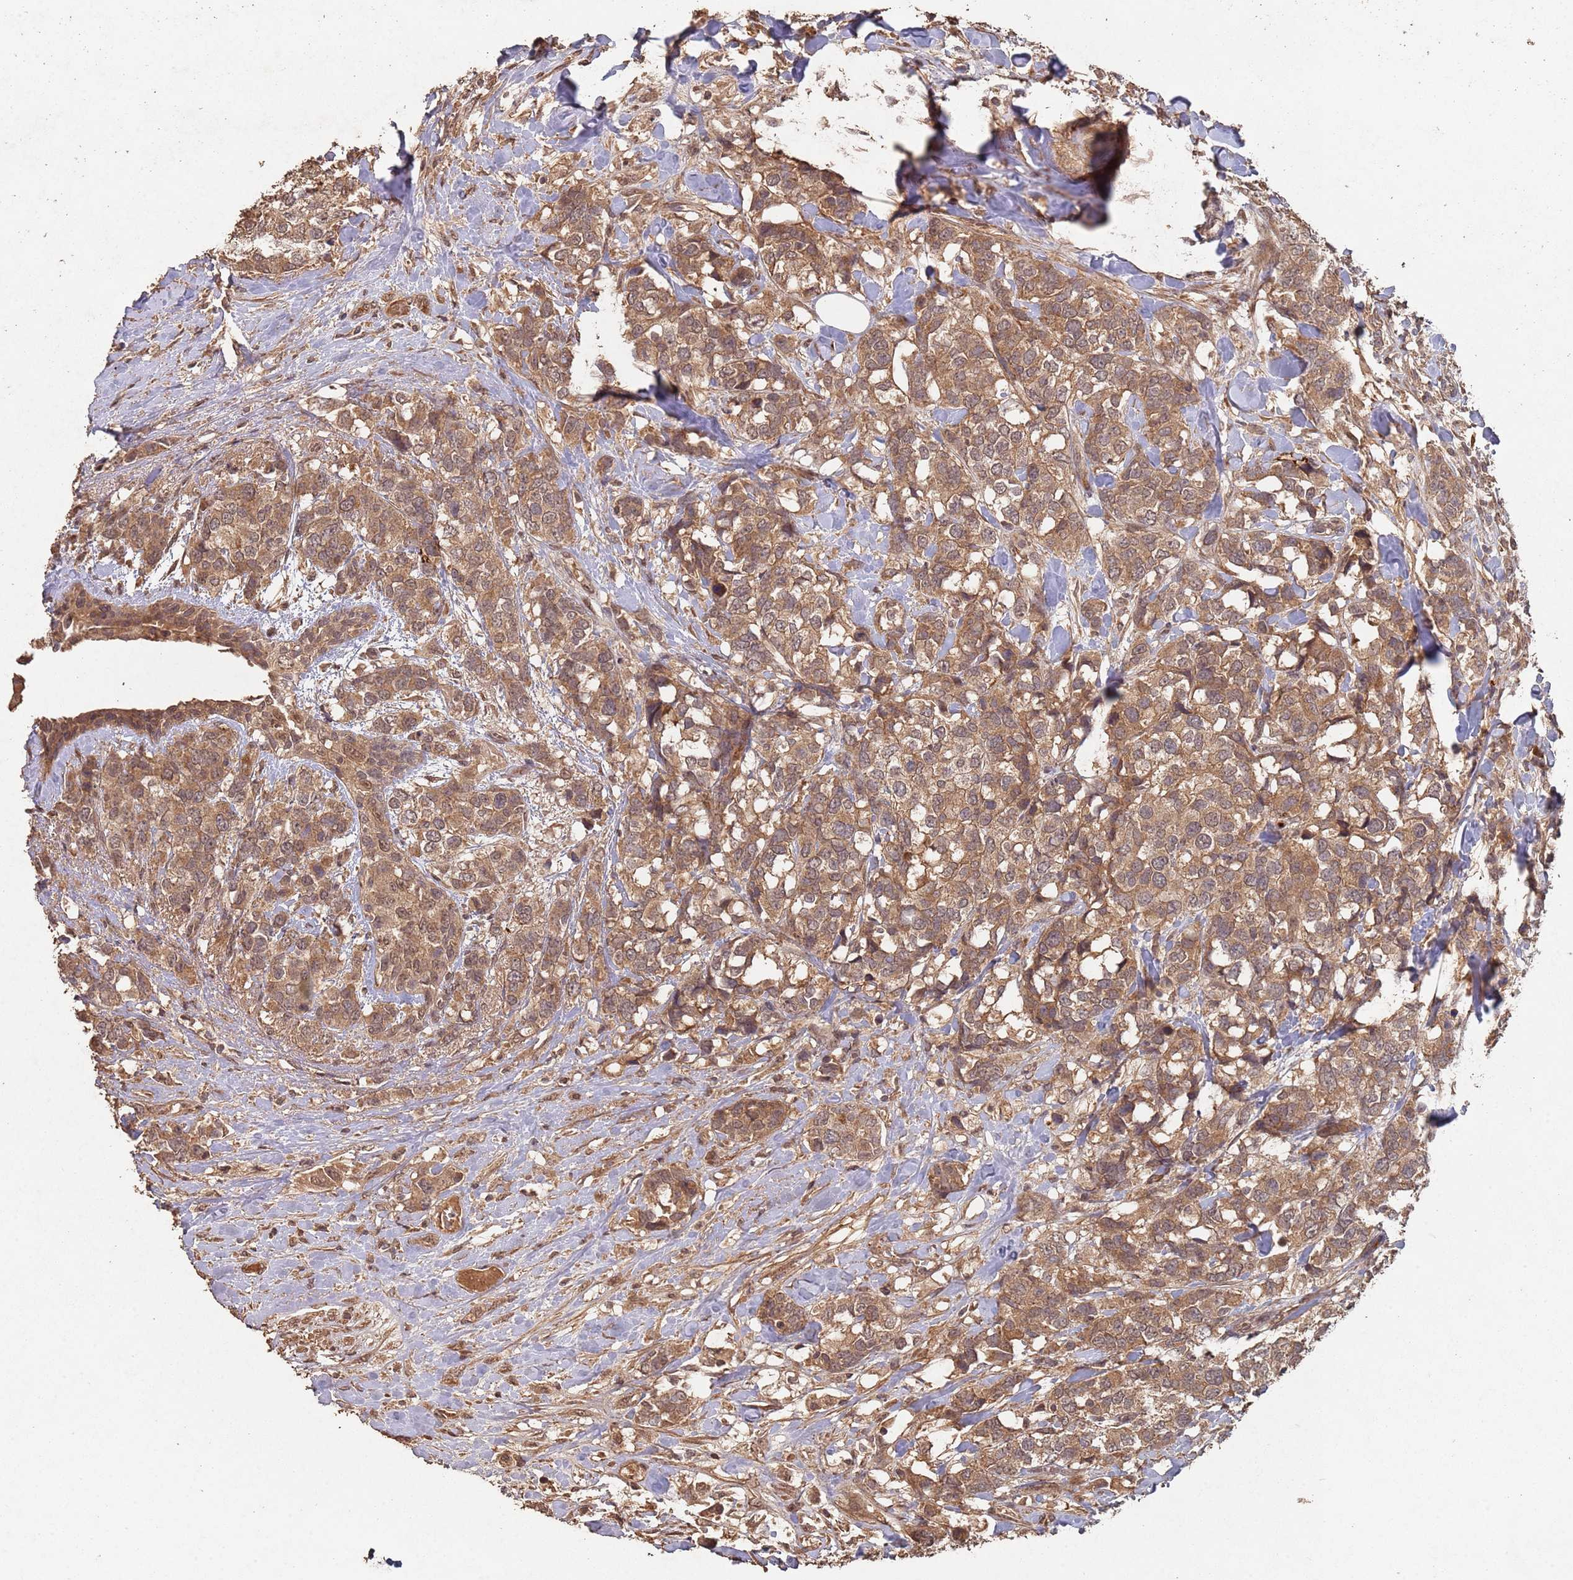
{"staining": {"intensity": "moderate", "quantity": ">75%", "location": "cytoplasmic/membranous,nuclear"}, "tissue": "breast cancer", "cell_type": "Tumor cells", "image_type": "cancer", "snomed": [{"axis": "morphology", "description": "Lobular carcinoma"}, {"axis": "topography", "description": "Breast"}], "caption": "This is a micrograph of immunohistochemistry staining of breast cancer, which shows moderate positivity in the cytoplasmic/membranous and nuclear of tumor cells.", "gene": "FRAT1", "patient": {"sex": "female", "age": 59}}